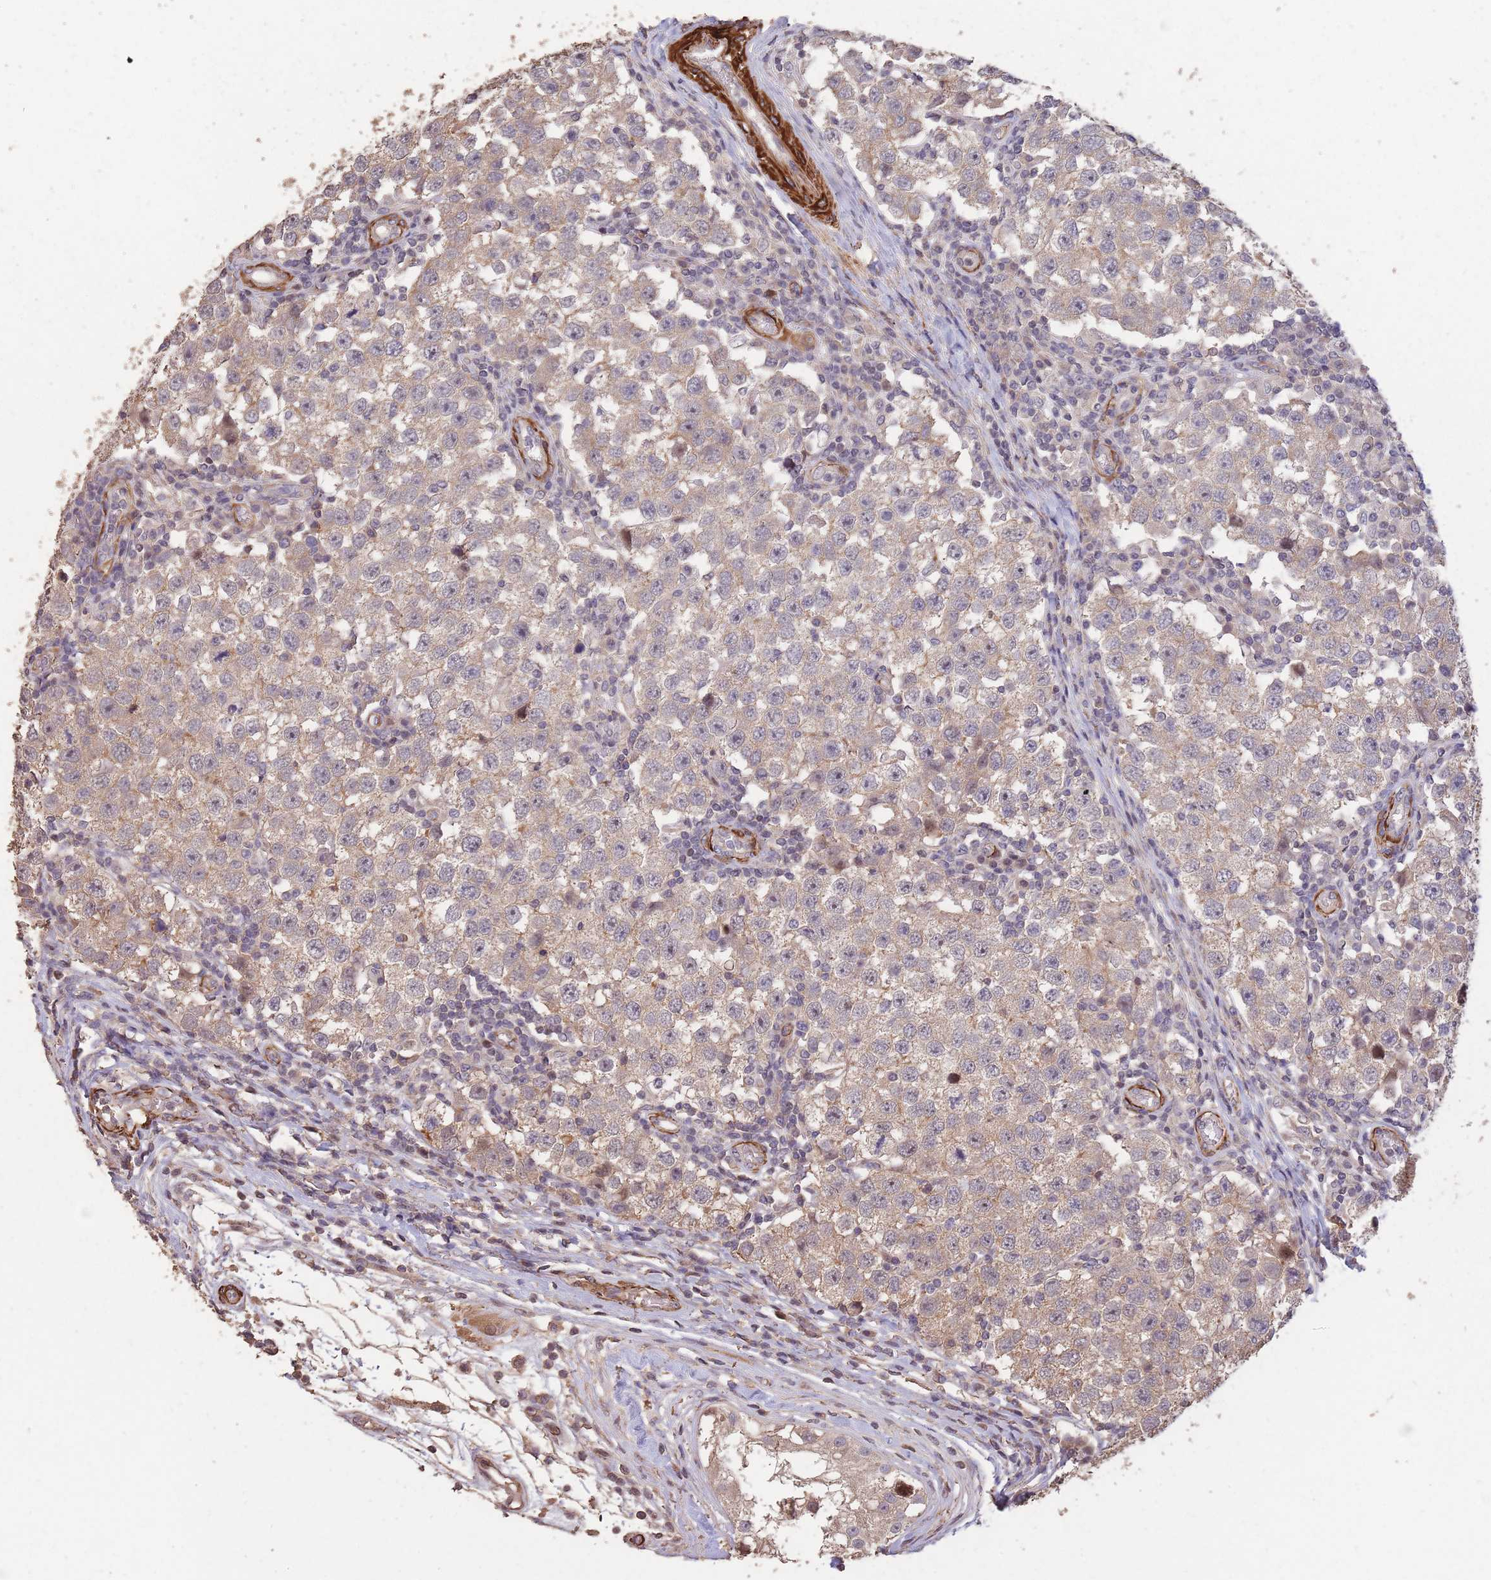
{"staining": {"intensity": "weak", "quantity": "25%-75%", "location": "cytoplasmic/membranous"}, "tissue": "testis cancer", "cell_type": "Tumor cells", "image_type": "cancer", "snomed": [{"axis": "morphology", "description": "Seminoma, NOS"}, {"axis": "topography", "description": "Testis"}], "caption": "Immunohistochemical staining of testis seminoma demonstrates low levels of weak cytoplasmic/membranous expression in approximately 25%-75% of tumor cells. (DAB (3,3'-diaminobenzidine) = brown stain, brightfield microscopy at high magnification).", "gene": "NLRC4", "patient": {"sex": "male", "age": 34}}